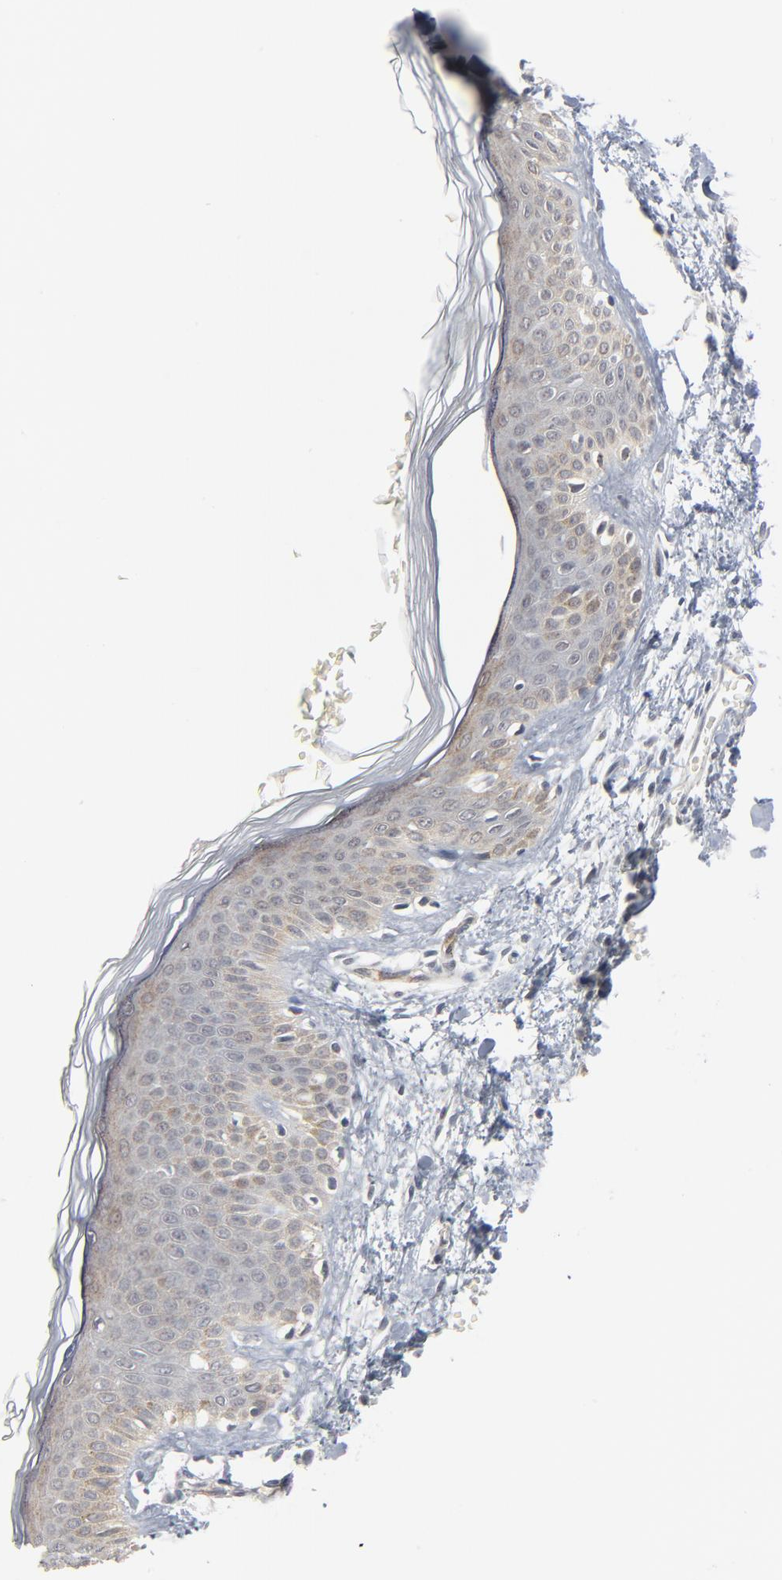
{"staining": {"intensity": "negative", "quantity": "none", "location": "none"}, "tissue": "skin", "cell_type": "Fibroblasts", "image_type": "normal", "snomed": [{"axis": "morphology", "description": "Normal tissue, NOS"}, {"axis": "morphology", "description": "Sarcoma, NOS"}, {"axis": "topography", "description": "Skin"}, {"axis": "topography", "description": "Soft tissue"}], "caption": "High power microscopy histopathology image of an immunohistochemistry micrograph of unremarkable skin, revealing no significant positivity in fibroblasts.", "gene": "ITPR3", "patient": {"sex": "female", "age": 51}}